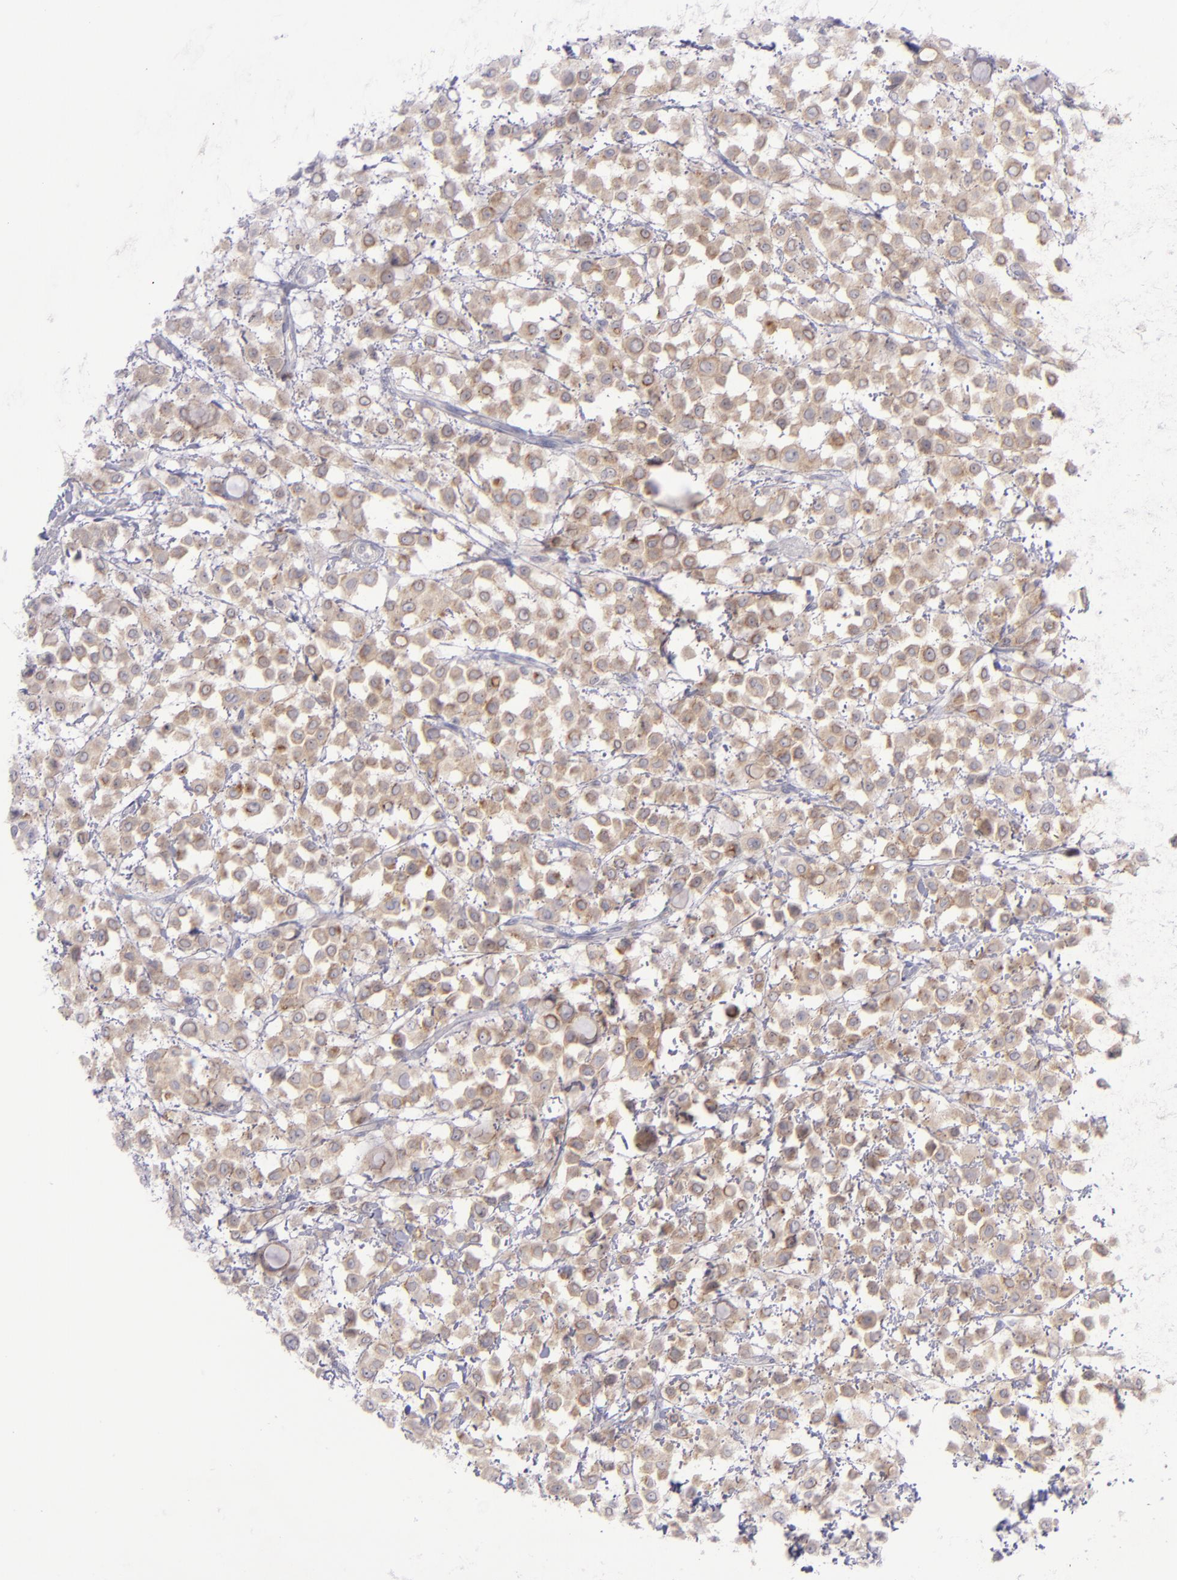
{"staining": {"intensity": "moderate", "quantity": ">75%", "location": "cytoplasmic/membranous"}, "tissue": "breast cancer", "cell_type": "Tumor cells", "image_type": "cancer", "snomed": [{"axis": "morphology", "description": "Lobular carcinoma"}, {"axis": "topography", "description": "Breast"}], "caption": "Lobular carcinoma (breast) stained for a protein reveals moderate cytoplasmic/membranous positivity in tumor cells.", "gene": "EVPL", "patient": {"sex": "female", "age": 85}}